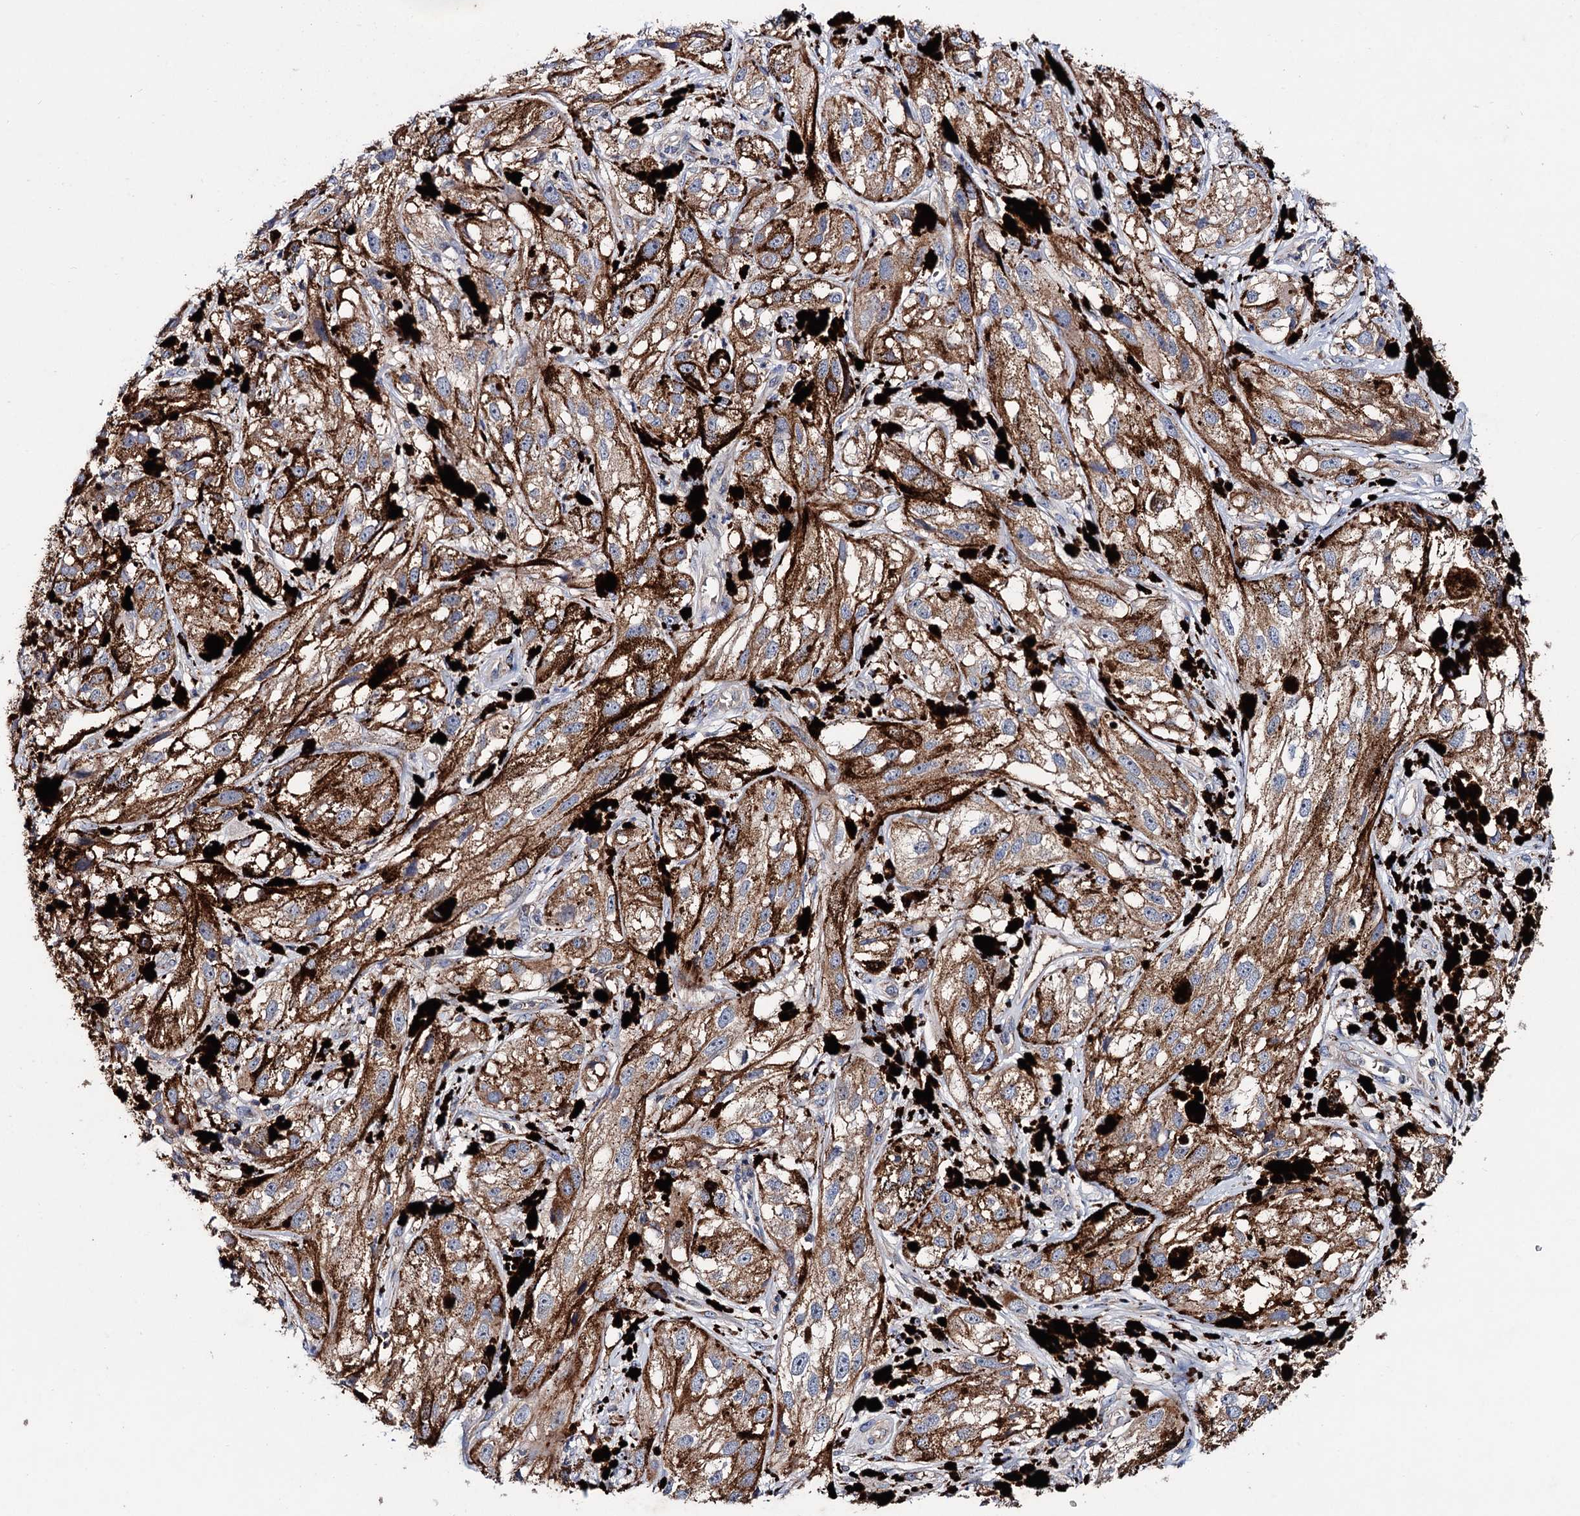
{"staining": {"intensity": "moderate", "quantity": ">75%", "location": "cytoplasmic/membranous"}, "tissue": "melanoma", "cell_type": "Tumor cells", "image_type": "cancer", "snomed": [{"axis": "morphology", "description": "Malignant melanoma, NOS"}, {"axis": "topography", "description": "Skin"}], "caption": "Protein staining of malignant melanoma tissue demonstrates moderate cytoplasmic/membranous staining in about >75% of tumor cells.", "gene": "CLPB", "patient": {"sex": "male", "age": 88}}